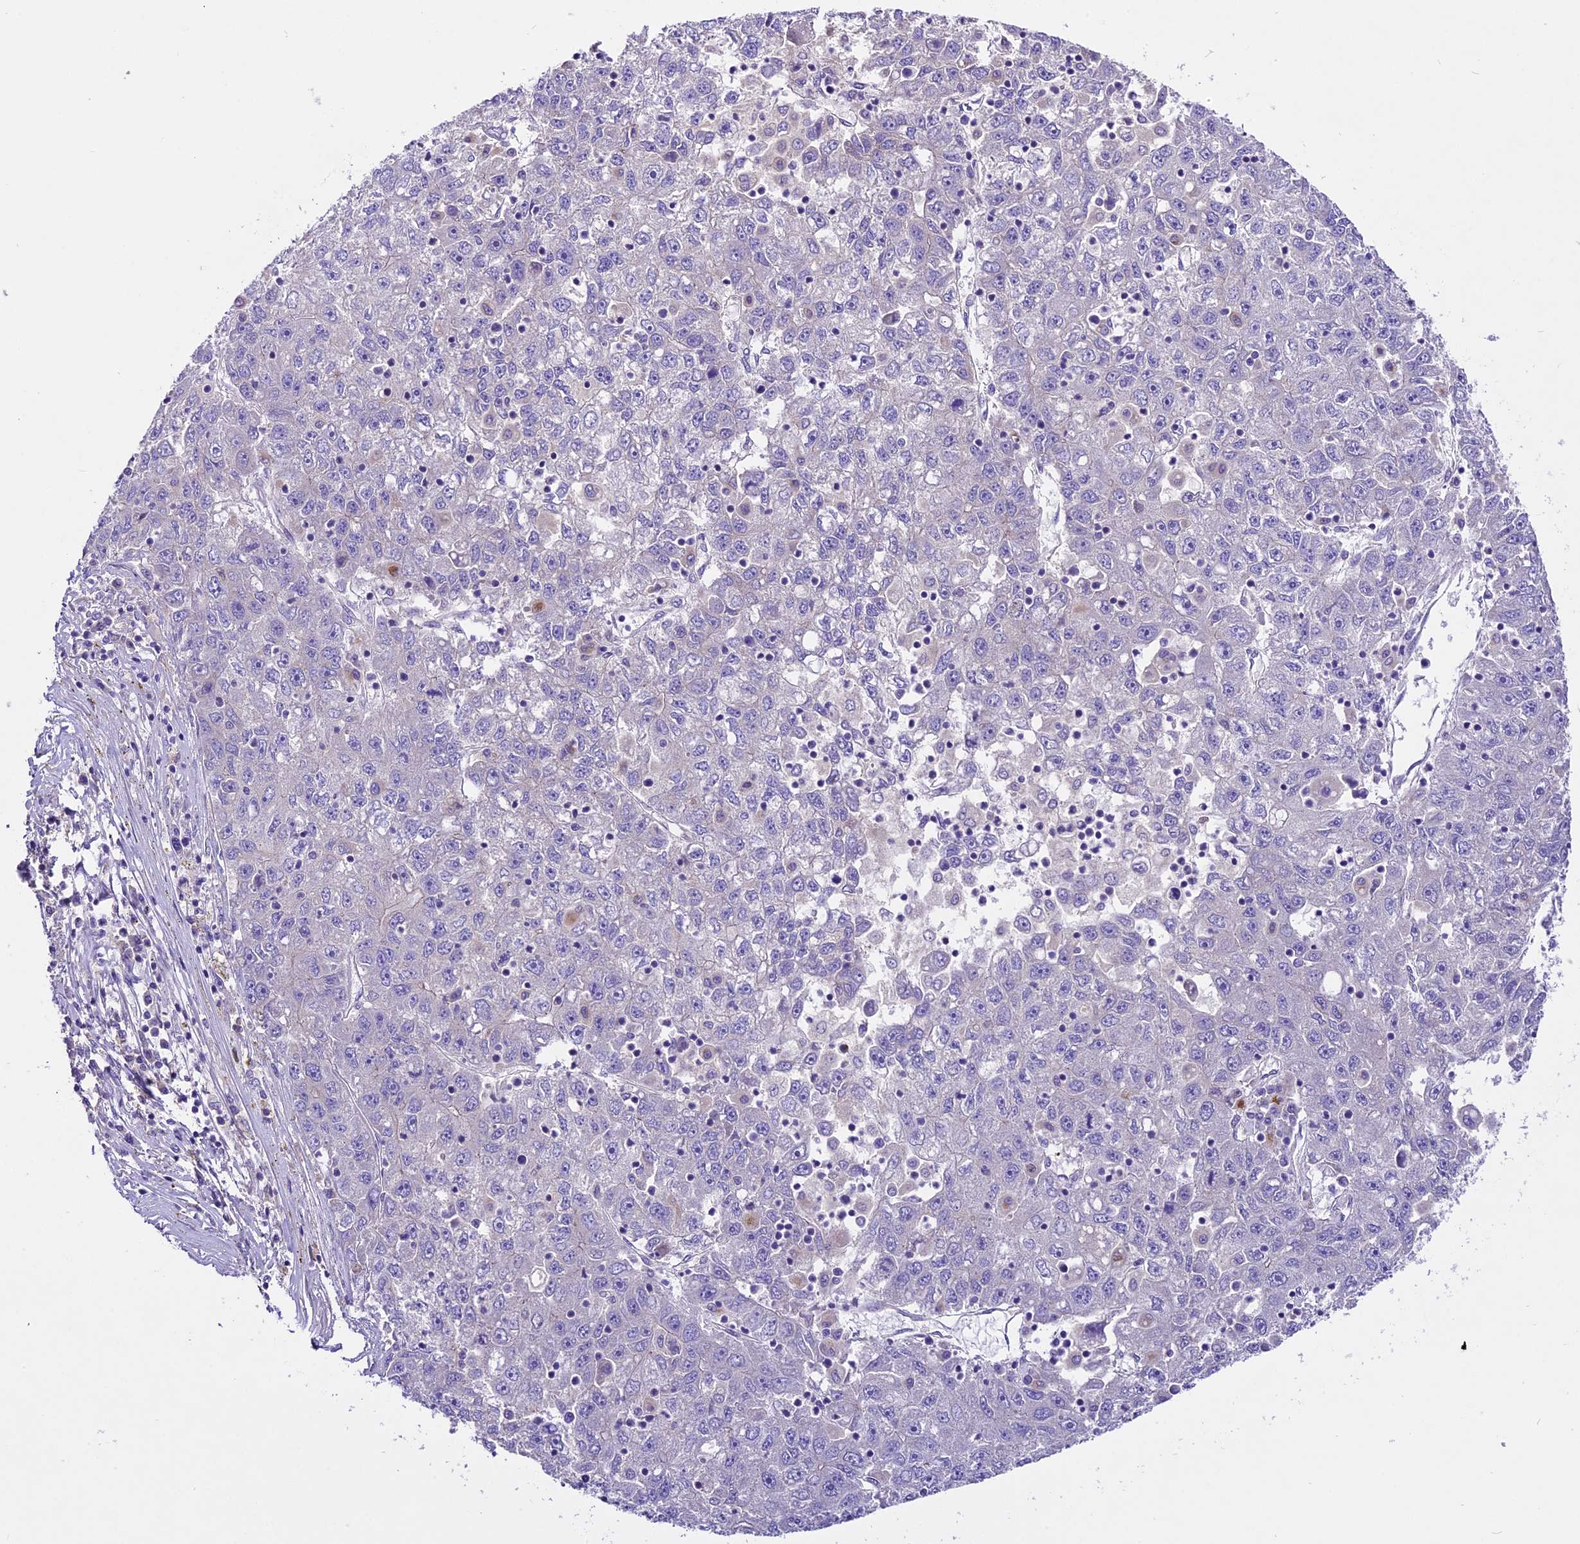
{"staining": {"intensity": "negative", "quantity": "none", "location": "none"}, "tissue": "liver cancer", "cell_type": "Tumor cells", "image_type": "cancer", "snomed": [{"axis": "morphology", "description": "Carcinoma, Hepatocellular, NOS"}, {"axis": "topography", "description": "Liver"}], "caption": "The IHC micrograph has no significant positivity in tumor cells of liver hepatocellular carcinoma tissue.", "gene": "PEMT", "patient": {"sex": "male", "age": 49}}